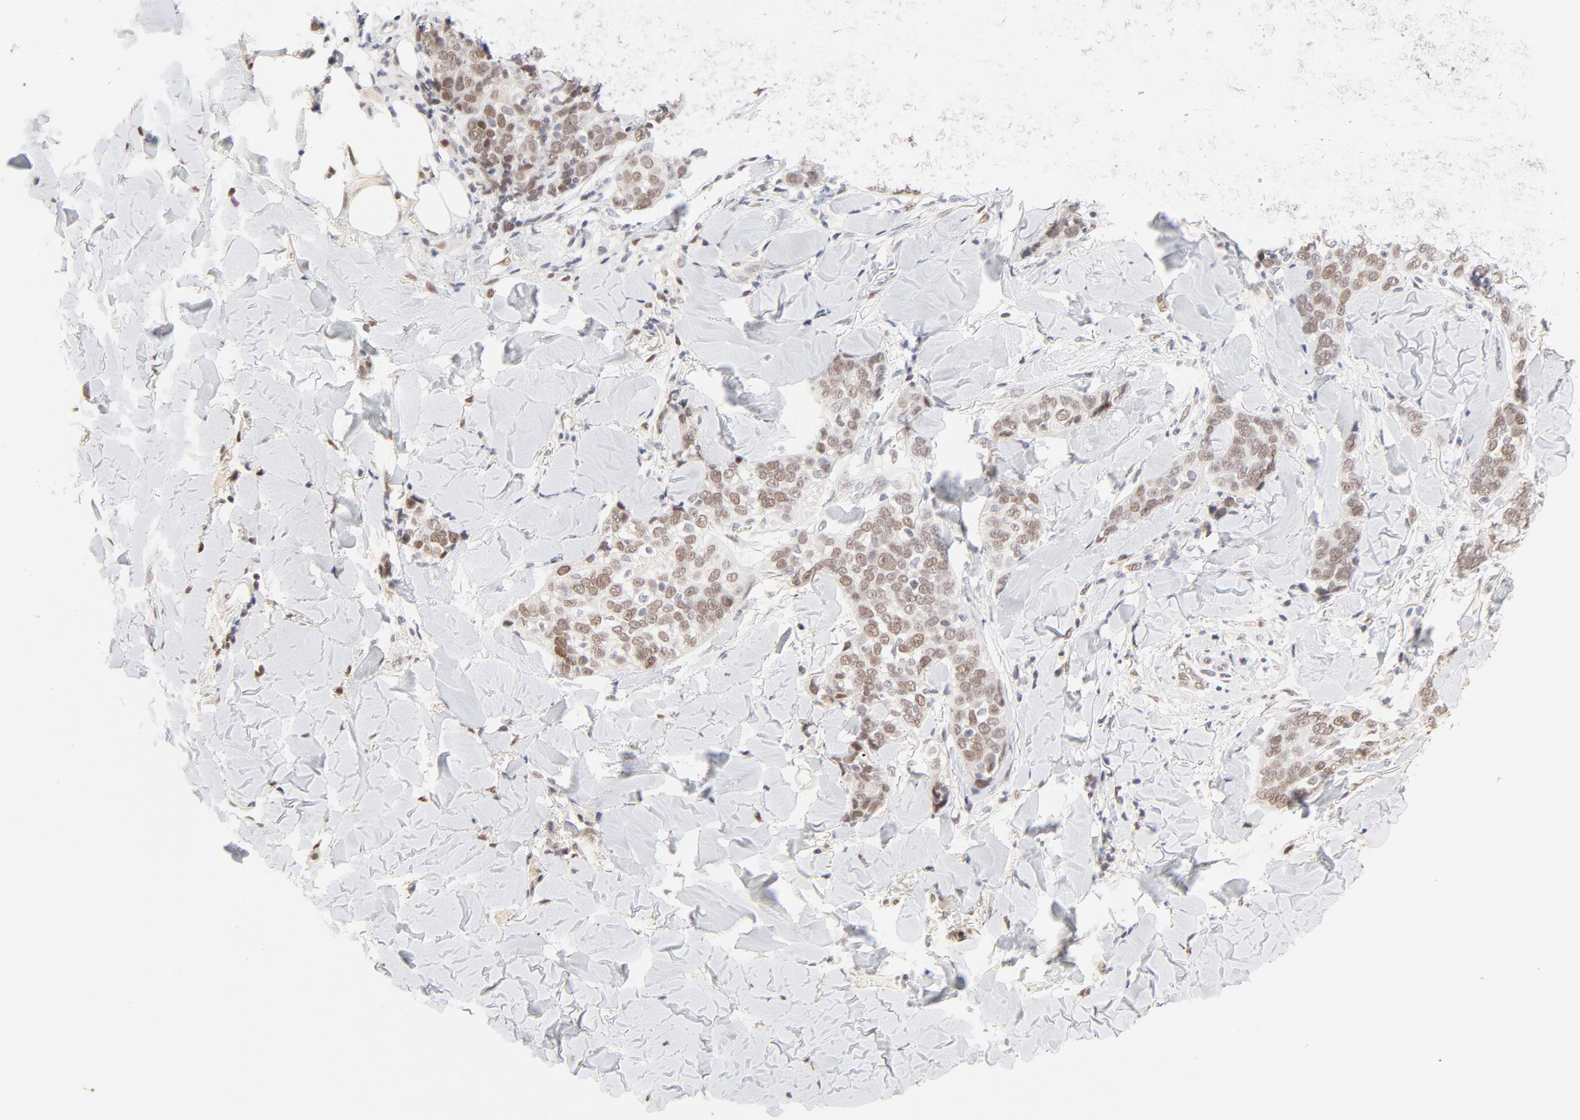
{"staining": {"intensity": "weak", "quantity": ">75%", "location": "nuclear"}, "tissue": "skin cancer", "cell_type": "Tumor cells", "image_type": "cancer", "snomed": [{"axis": "morphology", "description": "Normal tissue, NOS"}, {"axis": "morphology", "description": "Squamous cell carcinoma, NOS"}, {"axis": "topography", "description": "Skin"}], "caption": "A brown stain shows weak nuclear expression of a protein in human squamous cell carcinoma (skin) tumor cells.", "gene": "PBX3", "patient": {"sex": "female", "age": 83}}